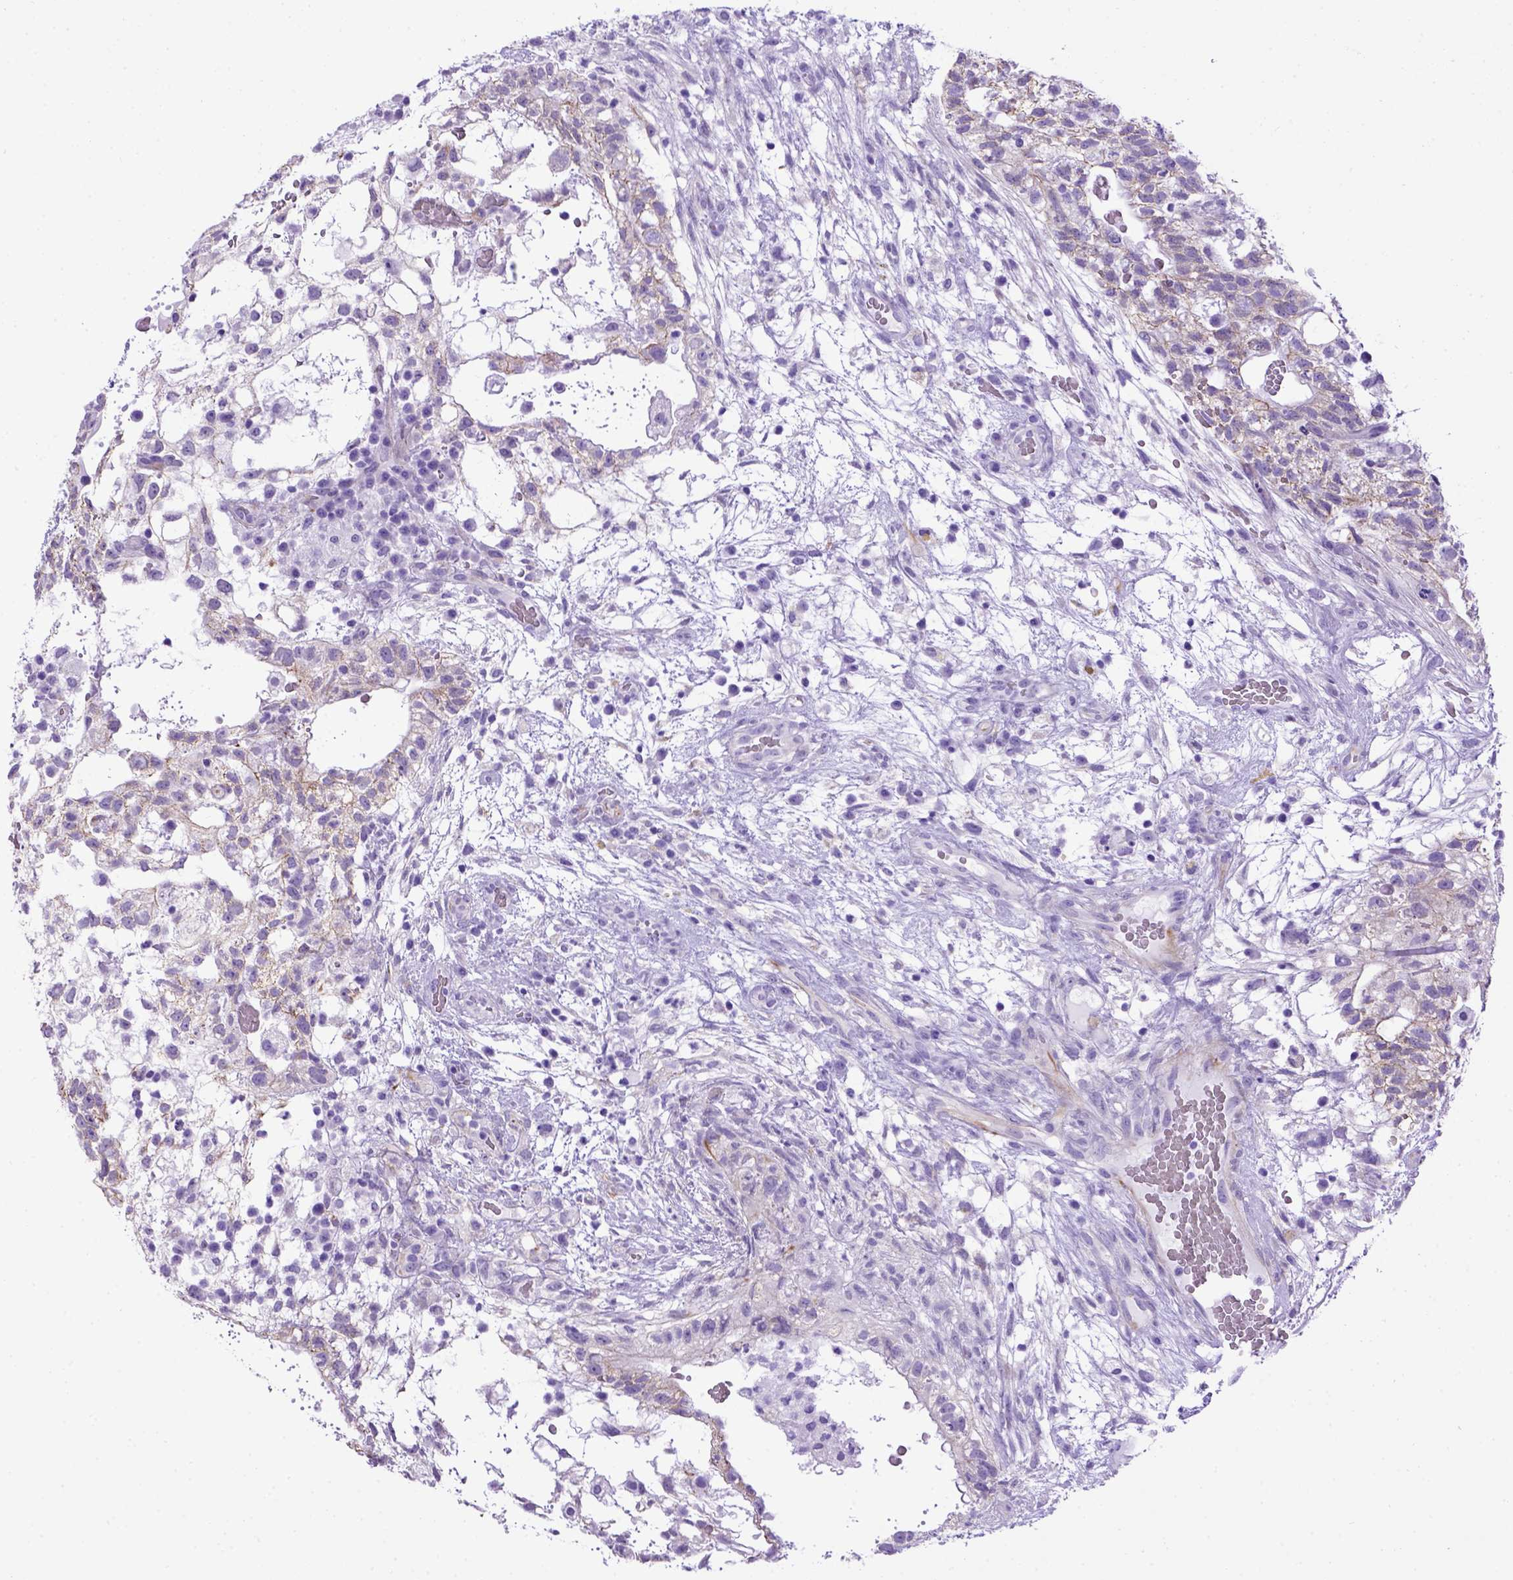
{"staining": {"intensity": "moderate", "quantity": "25%-75%", "location": "cytoplasmic/membranous"}, "tissue": "testis cancer", "cell_type": "Tumor cells", "image_type": "cancer", "snomed": [{"axis": "morphology", "description": "Normal tissue, NOS"}, {"axis": "morphology", "description": "Carcinoma, Embryonal, NOS"}, {"axis": "topography", "description": "Testis"}], "caption": "This is a photomicrograph of immunohistochemistry (IHC) staining of testis cancer, which shows moderate positivity in the cytoplasmic/membranous of tumor cells.", "gene": "ADAM12", "patient": {"sex": "male", "age": 32}}